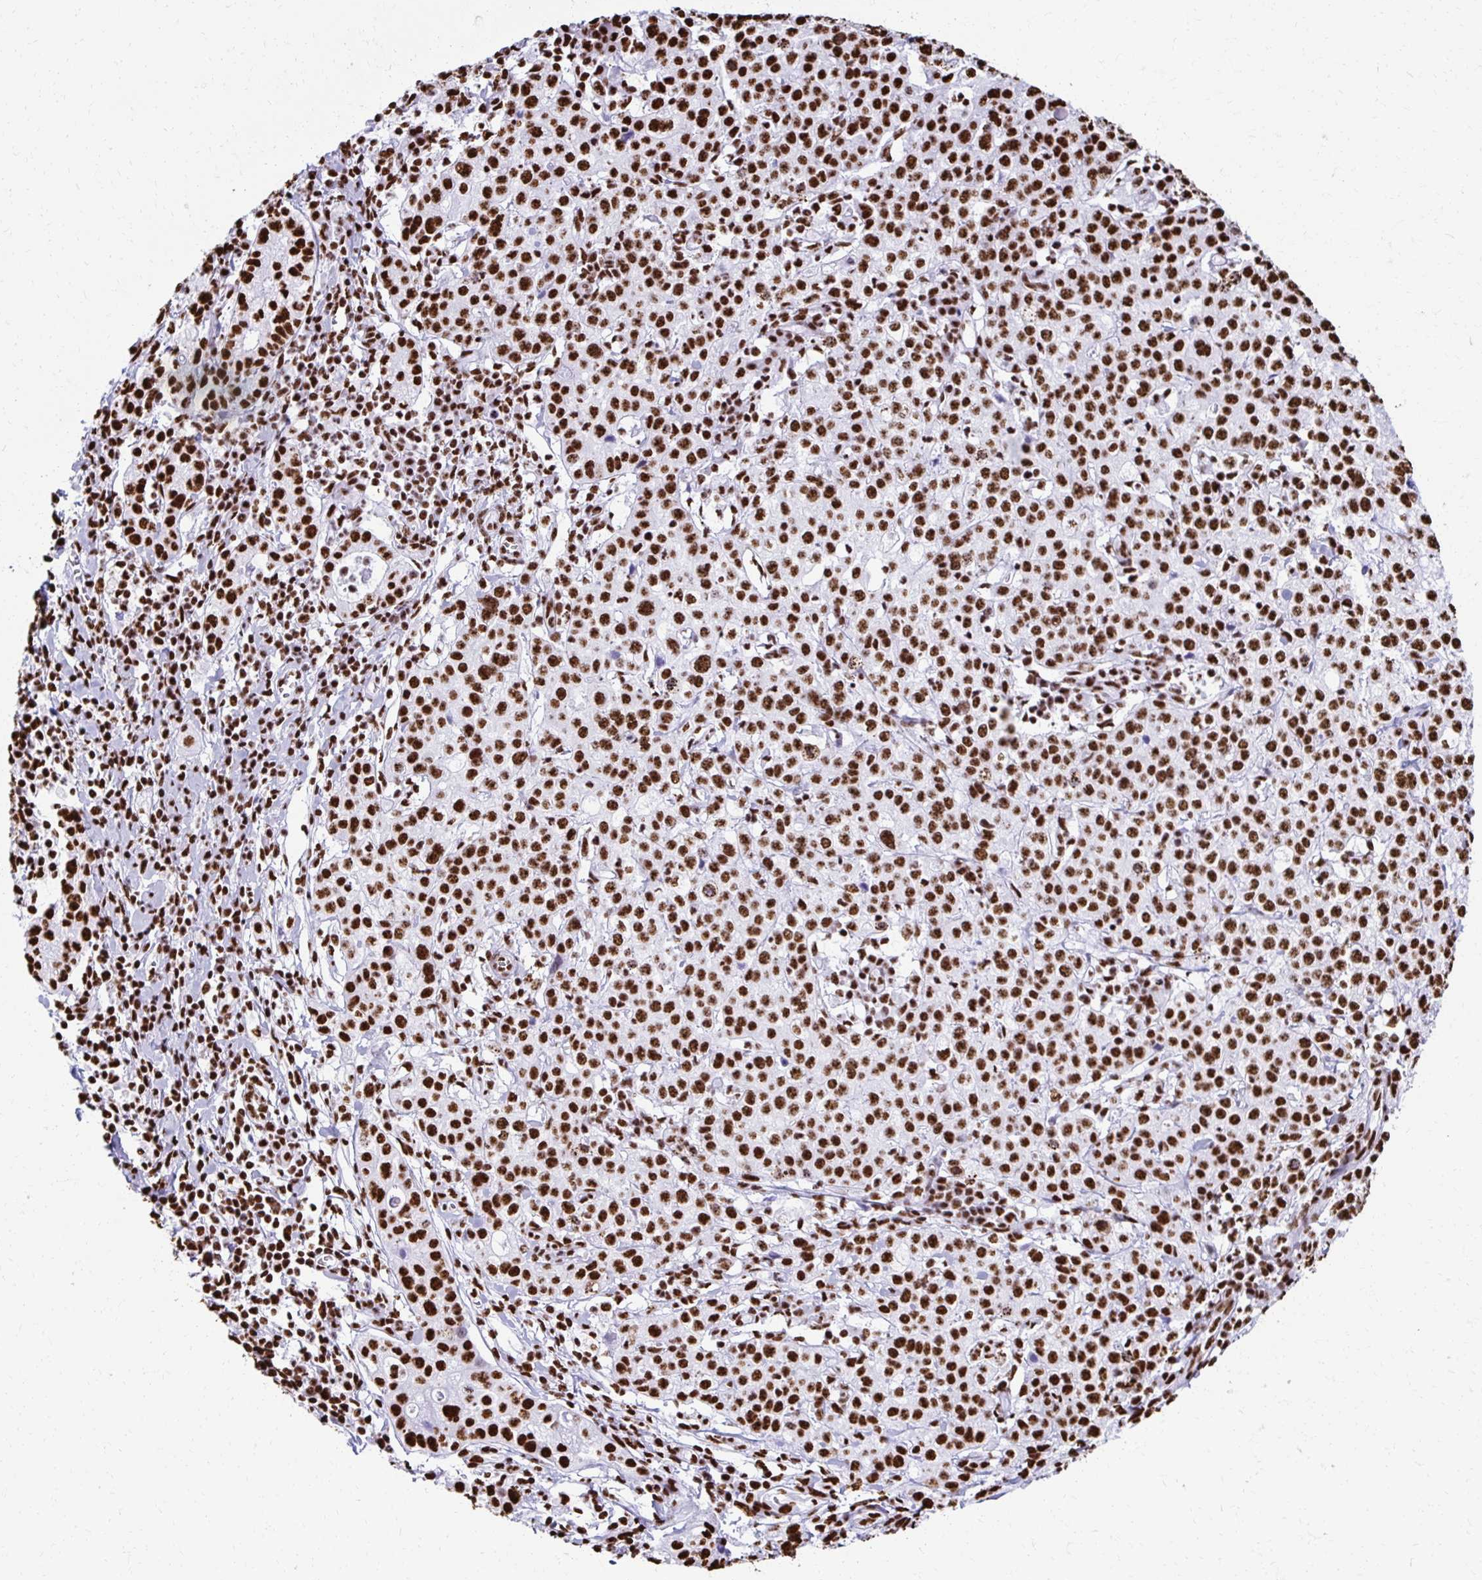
{"staining": {"intensity": "strong", "quantity": ">75%", "location": "nuclear"}, "tissue": "cervical cancer", "cell_type": "Tumor cells", "image_type": "cancer", "snomed": [{"axis": "morphology", "description": "Normal tissue, NOS"}, {"axis": "morphology", "description": "Adenocarcinoma, NOS"}, {"axis": "topography", "description": "Cervix"}], "caption": "A brown stain shows strong nuclear positivity of a protein in human cervical cancer (adenocarcinoma) tumor cells.", "gene": "NONO", "patient": {"sex": "female", "age": 44}}